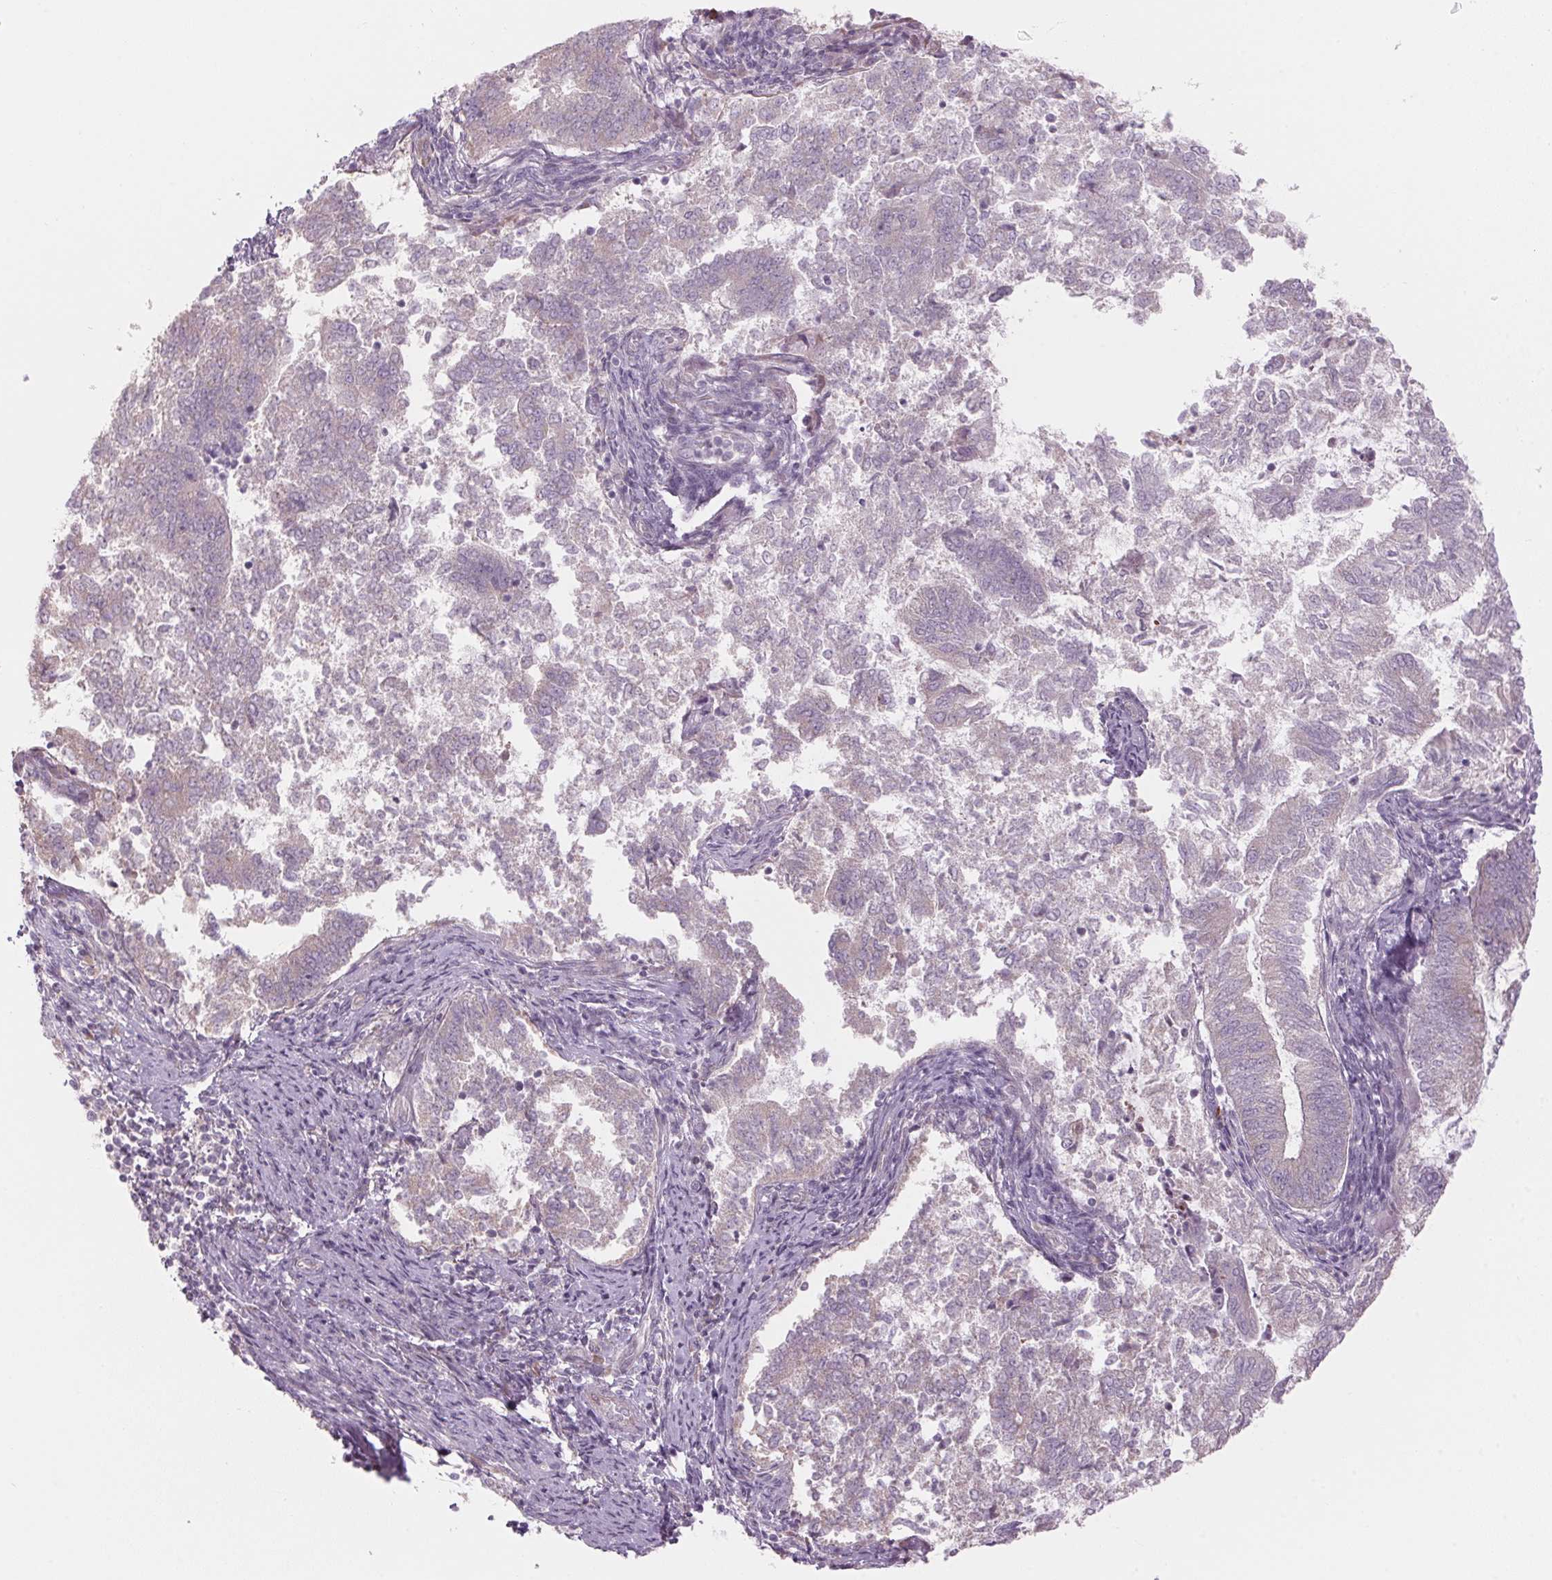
{"staining": {"intensity": "weak", "quantity": "<25%", "location": "cytoplasmic/membranous"}, "tissue": "endometrial cancer", "cell_type": "Tumor cells", "image_type": "cancer", "snomed": [{"axis": "morphology", "description": "Adenocarcinoma, NOS"}, {"axis": "topography", "description": "Endometrium"}], "caption": "A micrograph of adenocarcinoma (endometrial) stained for a protein demonstrates no brown staining in tumor cells.", "gene": "GNMT", "patient": {"sex": "female", "age": 65}}